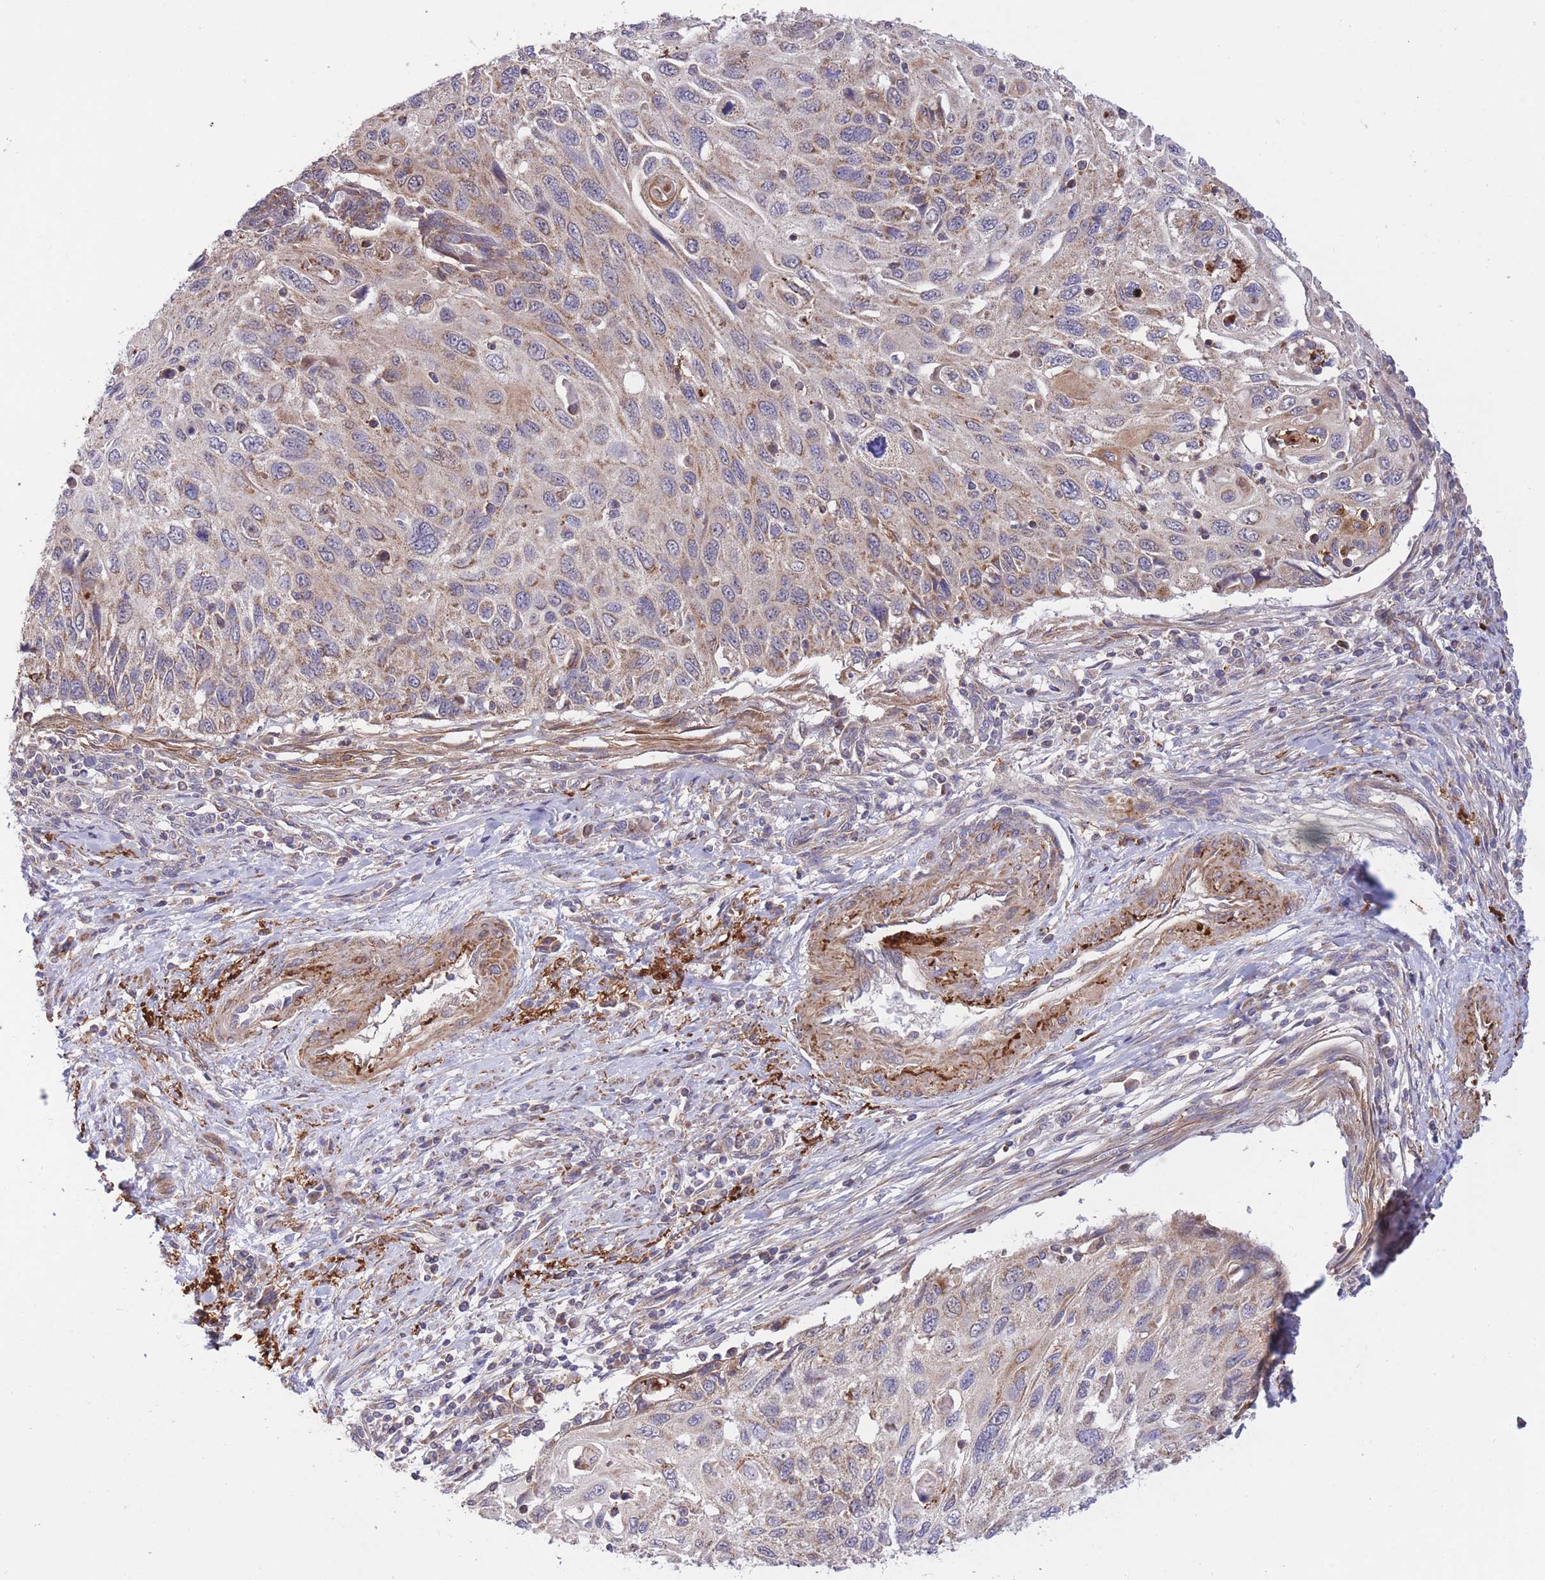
{"staining": {"intensity": "weak", "quantity": "25%-75%", "location": "cytoplasmic/membranous"}, "tissue": "cervical cancer", "cell_type": "Tumor cells", "image_type": "cancer", "snomed": [{"axis": "morphology", "description": "Squamous cell carcinoma, NOS"}, {"axis": "topography", "description": "Cervix"}], "caption": "Immunohistochemistry (IHC) of human cervical squamous cell carcinoma exhibits low levels of weak cytoplasmic/membranous positivity in about 25%-75% of tumor cells.", "gene": "ATP13A2", "patient": {"sex": "female", "age": 70}}